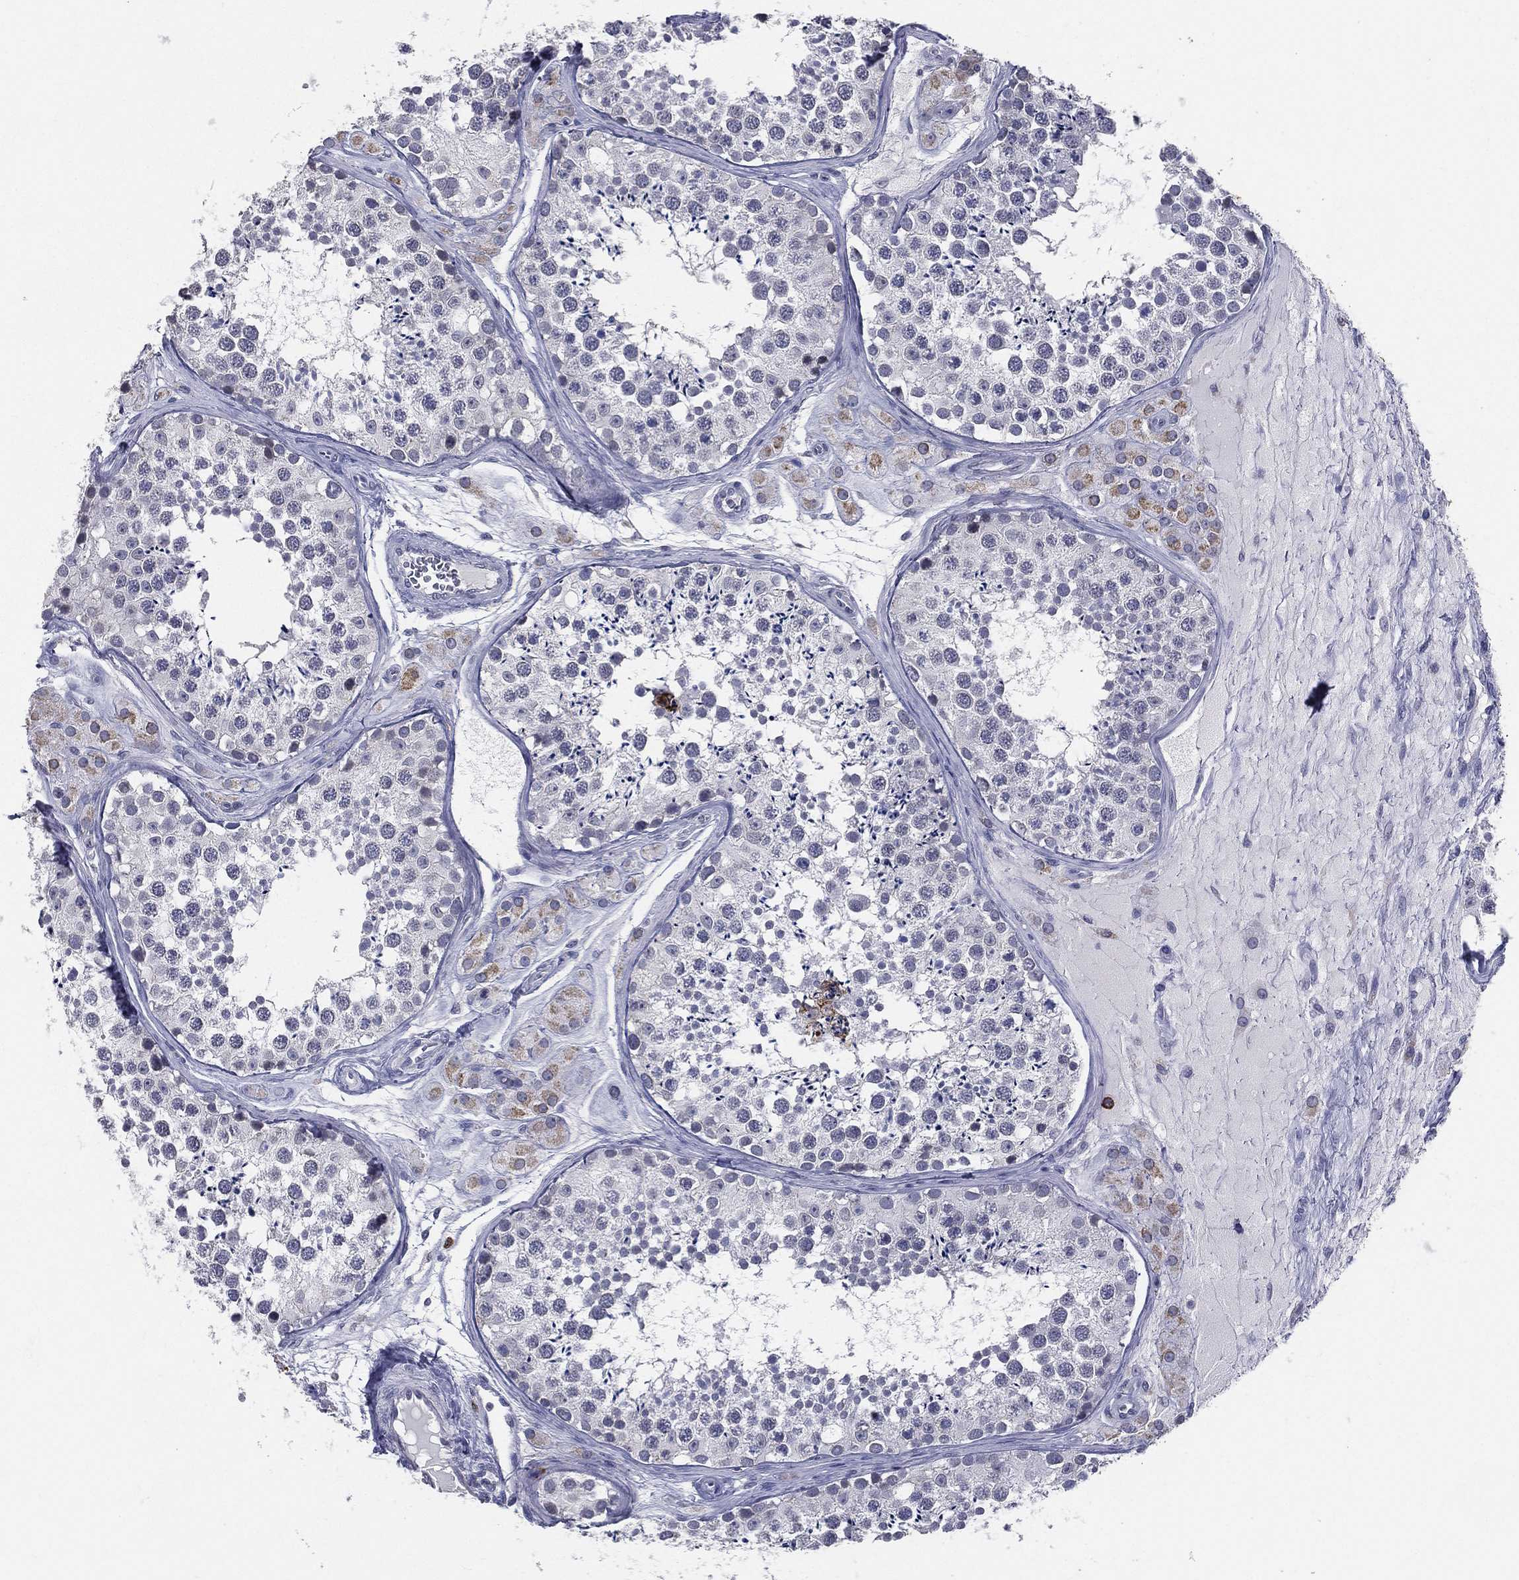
{"staining": {"intensity": "negative", "quantity": "none", "location": "none"}, "tissue": "testis", "cell_type": "Cells in seminiferous ducts", "image_type": "normal", "snomed": [{"axis": "morphology", "description": "Normal tissue, NOS"}, {"axis": "topography", "description": "Testis"}], "caption": "High power microscopy image of an immunohistochemistry (IHC) micrograph of unremarkable testis, revealing no significant expression in cells in seminiferous ducts. (DAB (3,3'-diaminobenzidine) IHC, high magnification).", "gene": "EVI2B", "patient": {"sex": "male", "age": 31}}